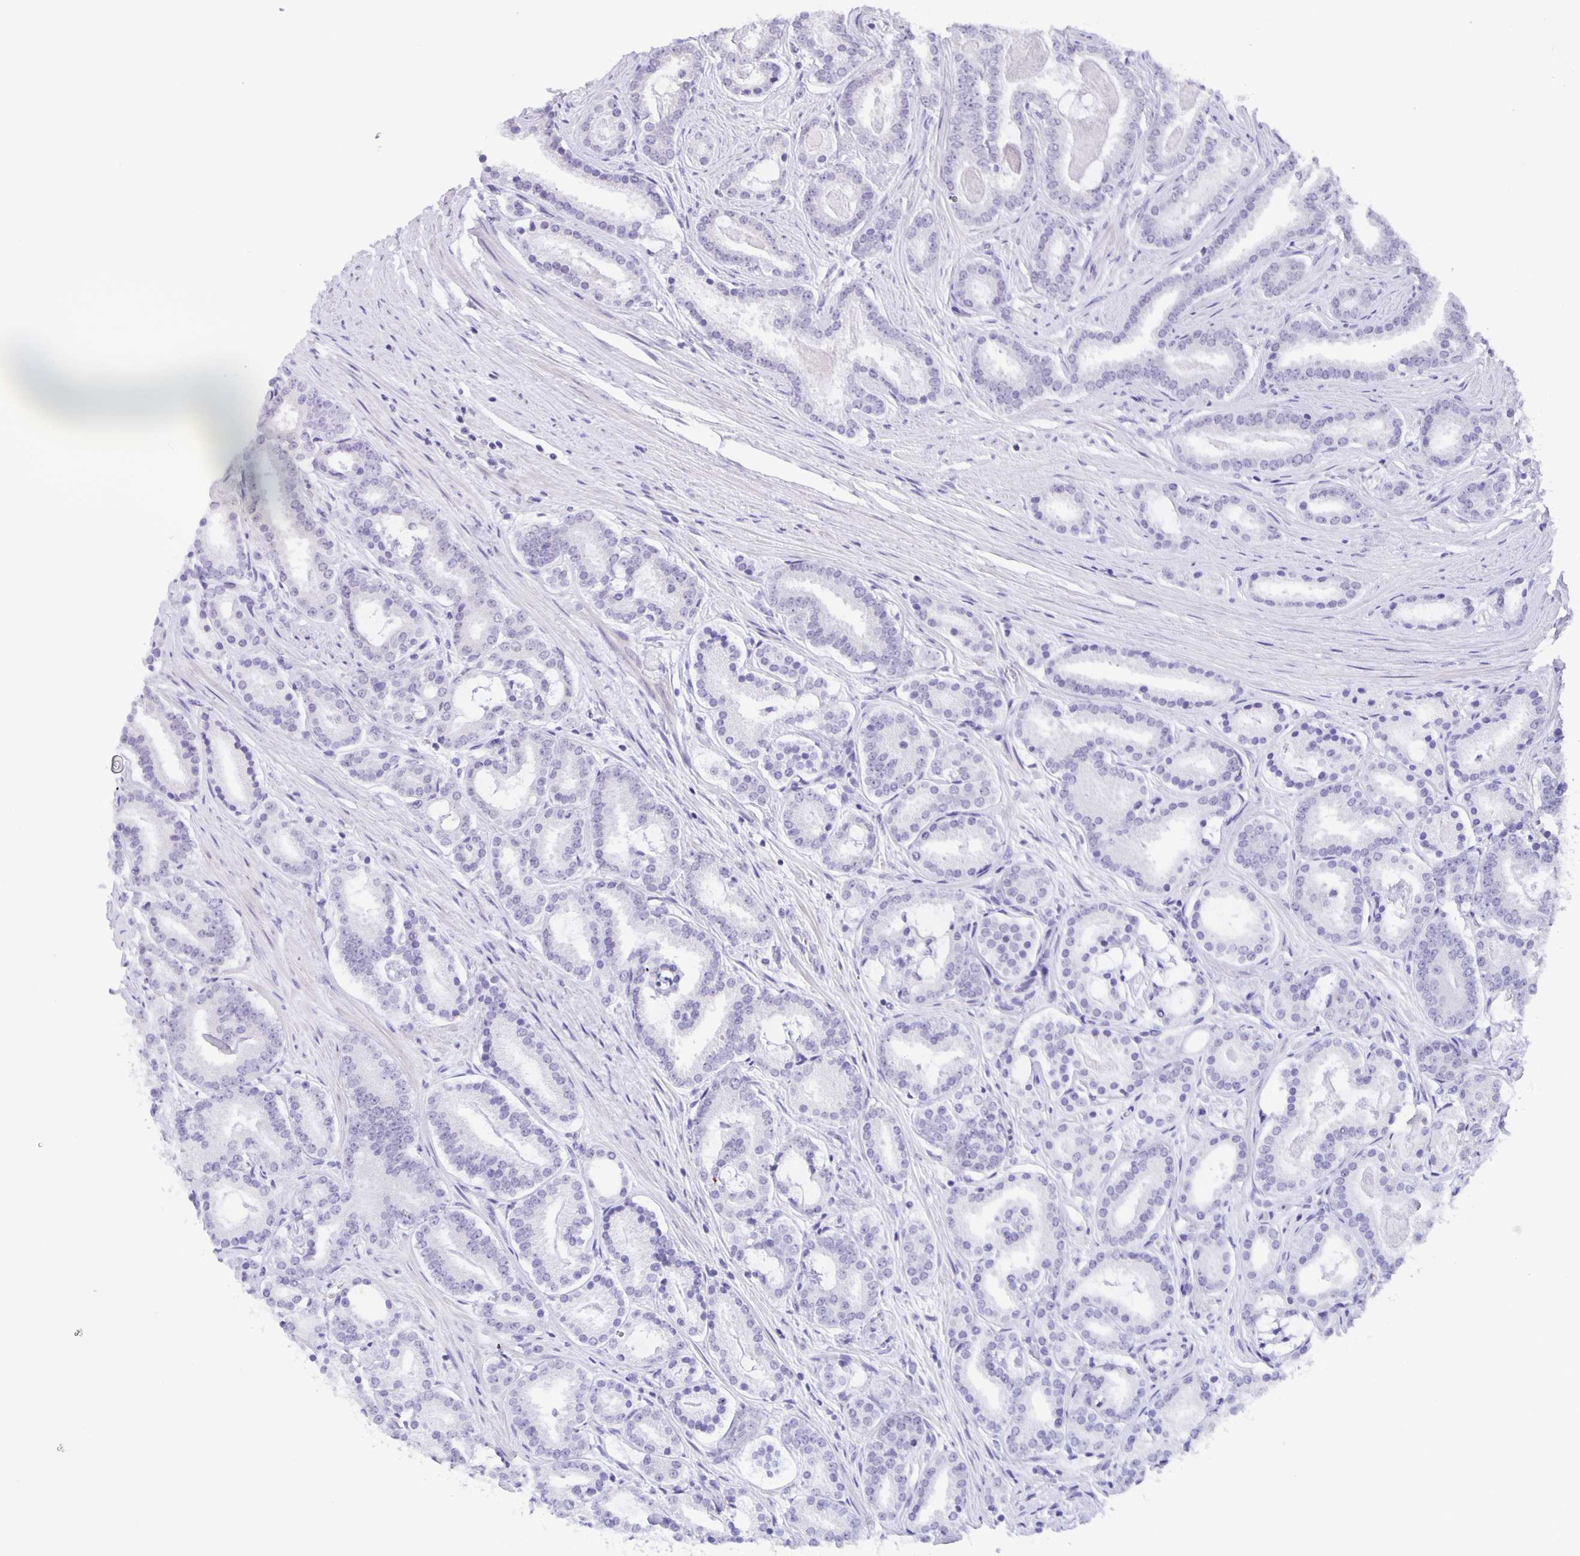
{"staining": {"intensity": "negative", "quantity": "none", "location": "none"}, "tissue": "prostate cancer", "cell_type": "Tumor cells", "image_type": "cancer", "snomed": [{"axis": "morphology", "description": "Adenocarcinoma, High grade"}, {"axis": "topography", "description": "Prostate"}], "caption": "This is a photomicrograph of IHC staining of prostate cancer, which shows no staining in tumor cells.", "gene": "PHRF1", "patient": {"sex": "male", "age": 63}}